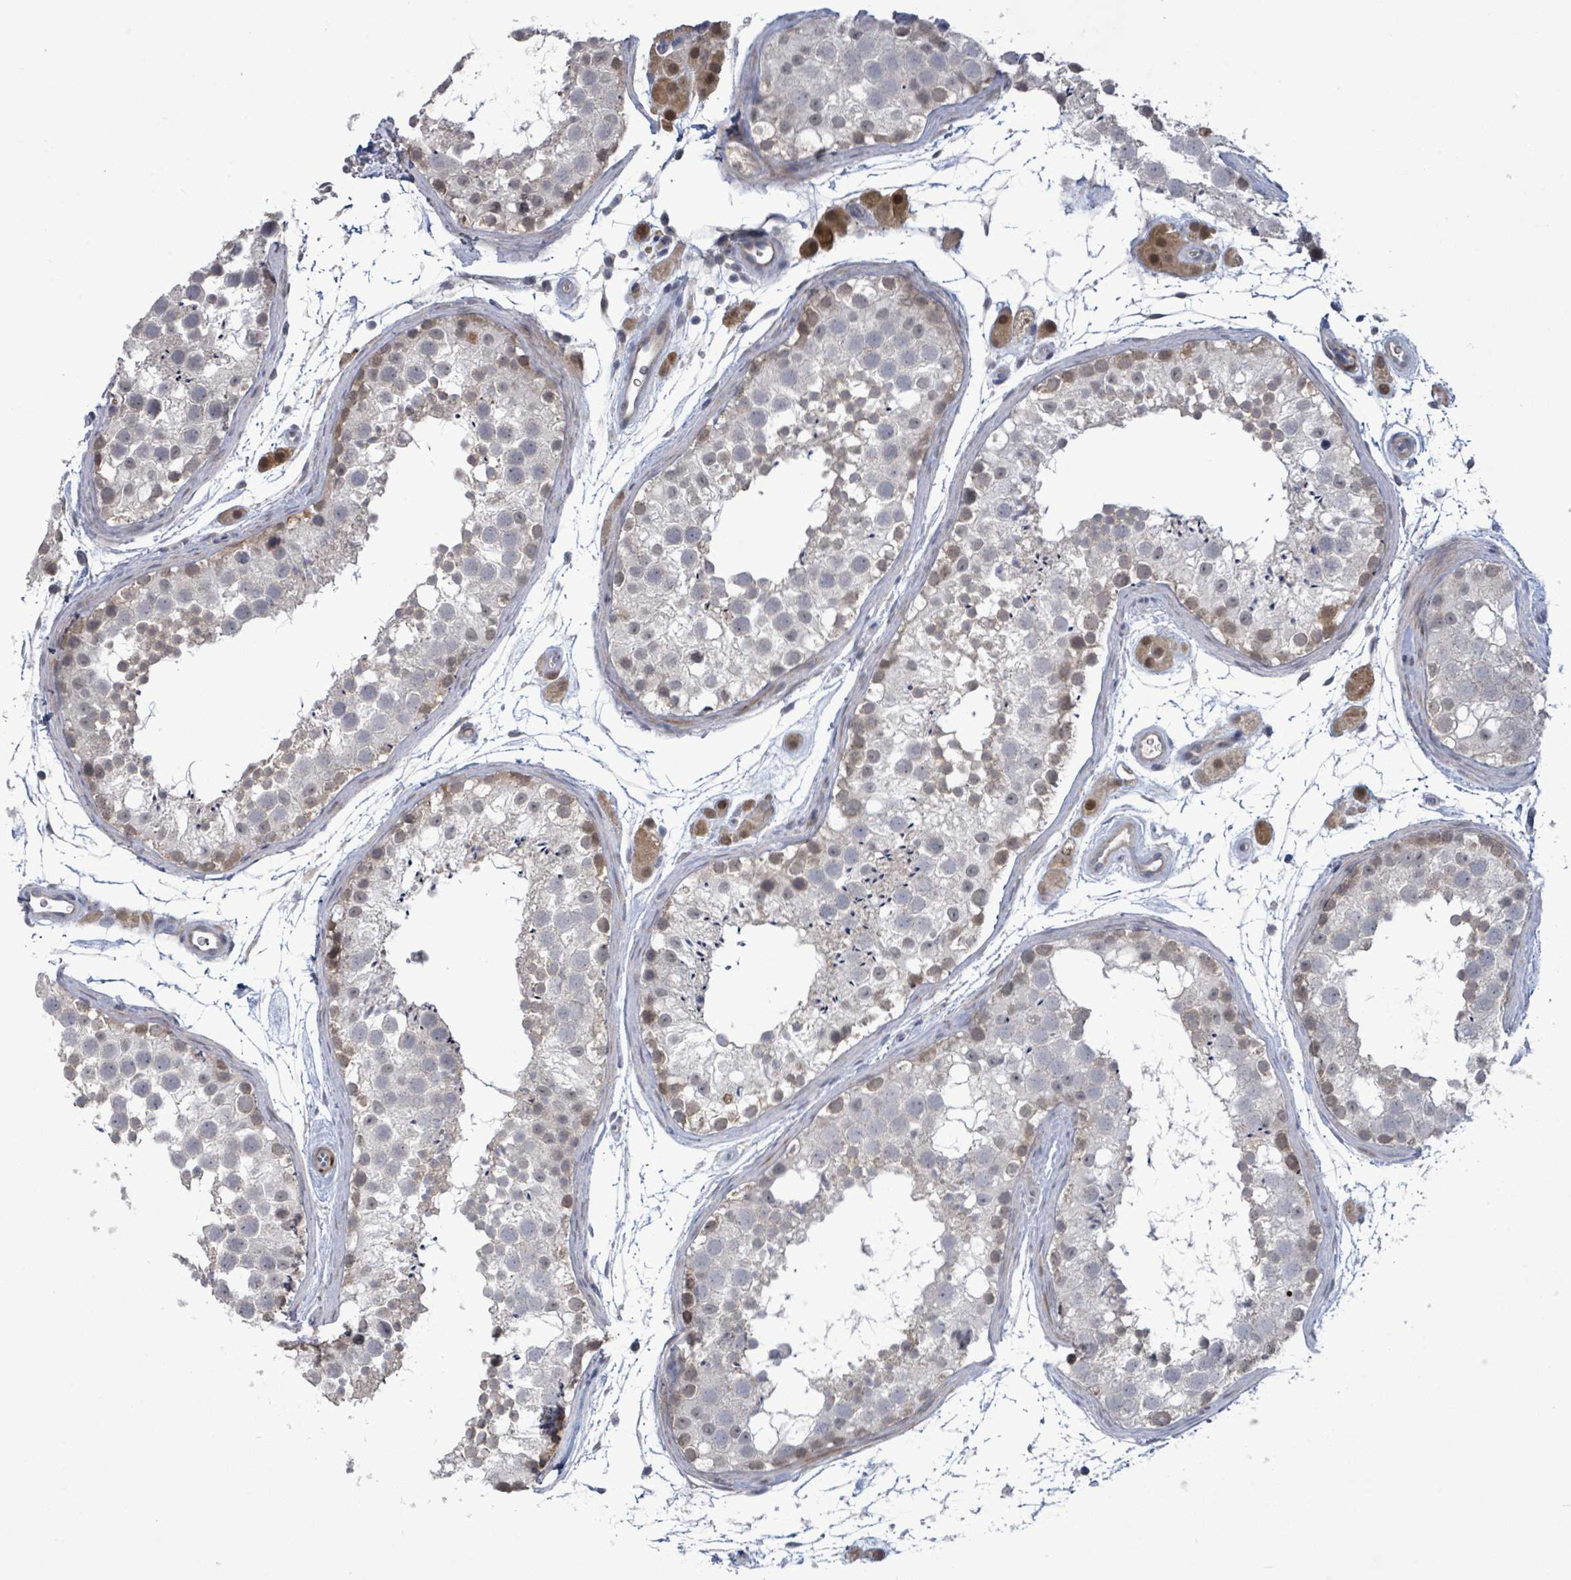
{"staining": {"intensity": "weak", "quantity": "<25%", "location": "cytoplasmic/membranous"}, "tissue": "testis", "cell_type": "Cells in seminiferous ducts", "image_type": "normal", "snomed": [{"axis": "morphology", "description": "Normal tissue, NOS"}, {"axis": "topography", "description": "Testis"}], "caption": "Immunohistochemistry of unremarkable human testis displays no positivity in cells in seminiferous ducts.", "gene": "AMMECR1", "patient": {"sex": "male", "age": 41}}